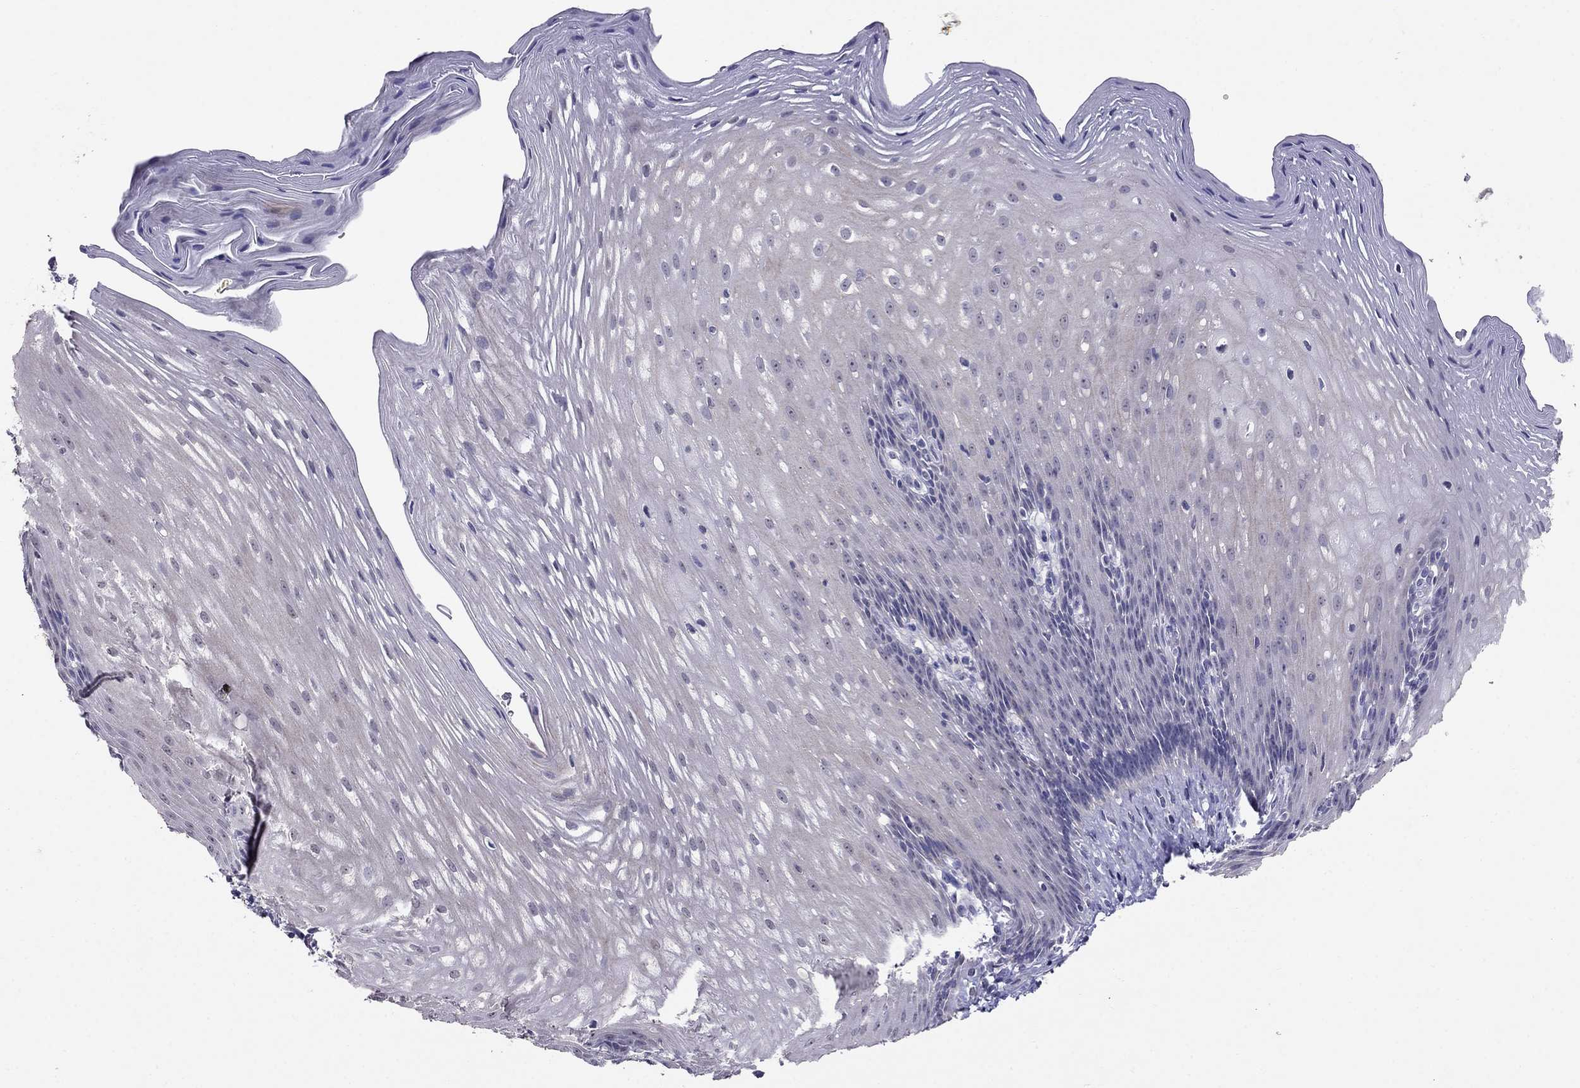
{"staining": {"intensity": "negative", "quantity": "none", "location": "none"}, "tissue": "esophagus", "cell_type": "Squamous epithelial cells", "image_type": "normal", "snomed": [{"axis": "morphology", "description": "Normal tissue, NOS"}, {"axis": "topography", "description": "Esophagus"}], "caption": "Image shows no significant protein positivity in squamous epithelial cells of benign esophagus.", "gene": "MYO3B", "patient": {"sex": "male", "age": 76}}